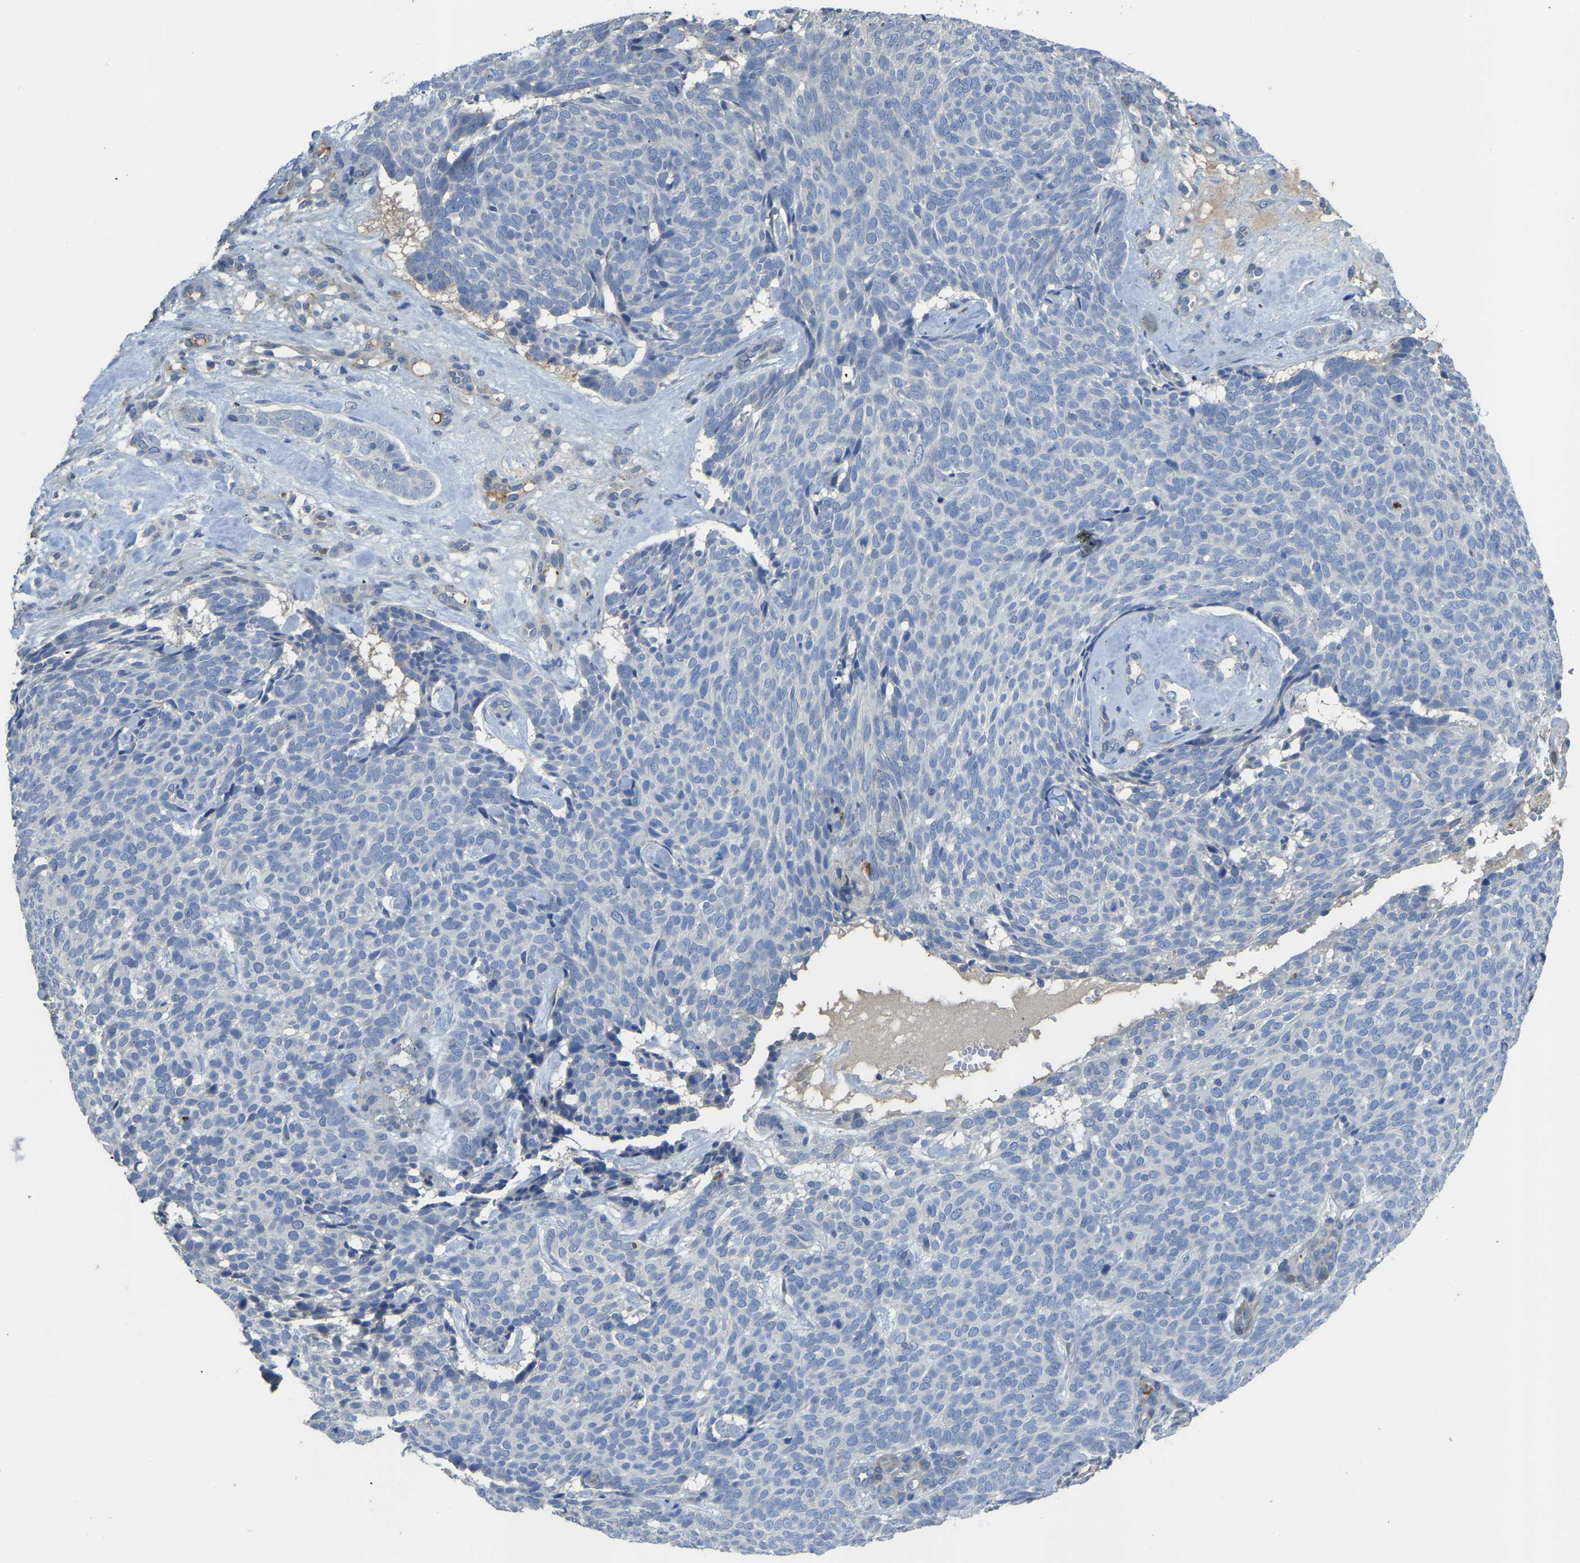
{"staining": {"intensity": "negative", "quantity": "none", "location": "none"}, "tissue": "skin cancer", "cell_type": "Tumor cells", "image_type": "cancer", "snomed": [{"axis": "morphology", "description": "Basal cell carcinoma"}, {"axis": "topography", "description": "Skin"}], "caption": "This is an IHC micrograph of basal cell carcinoma (skin). There is no expression in tumor cells.", "gene": "HIGD2B", "patient": {"sex": "male", "age": 61}}